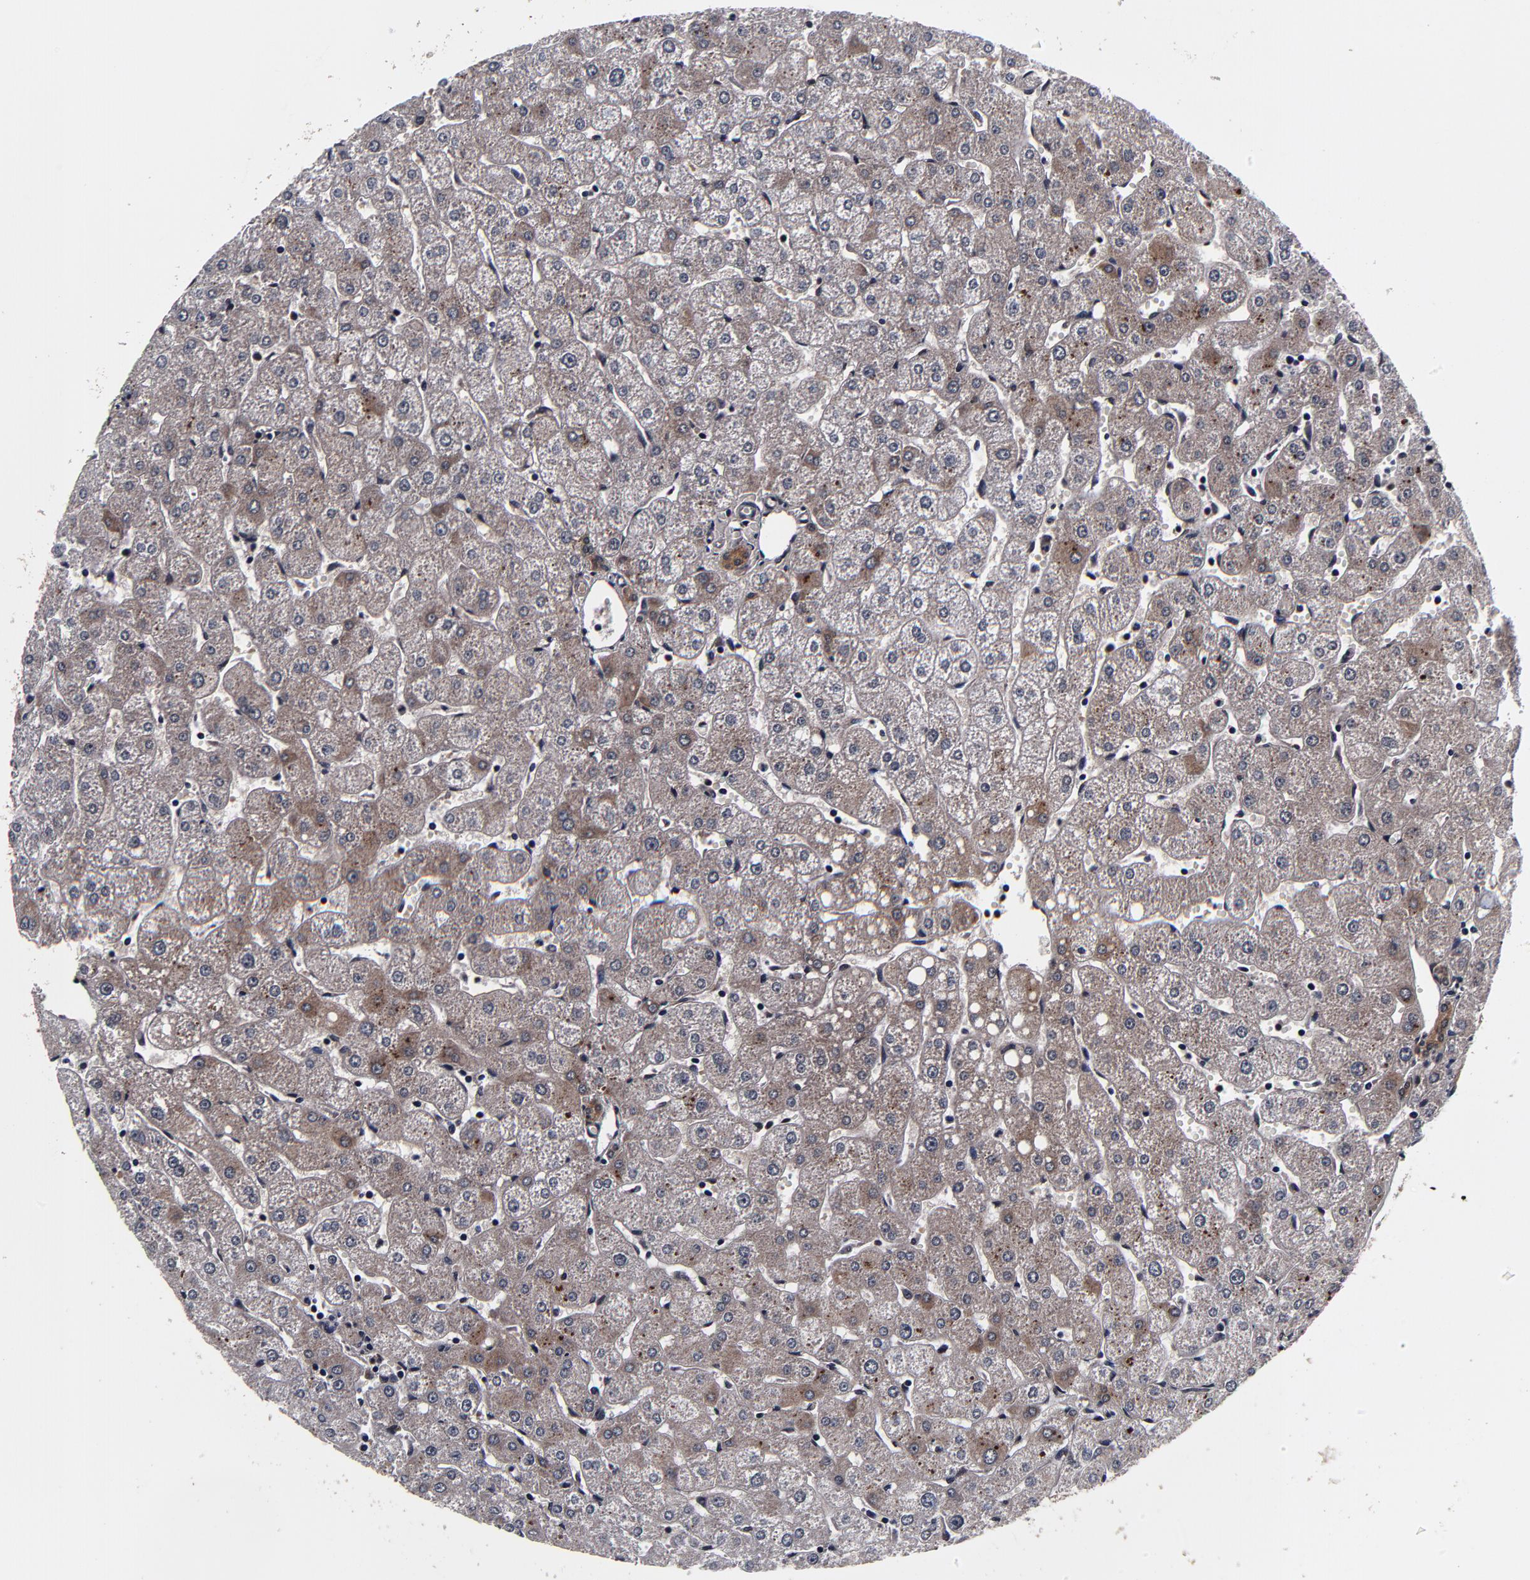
{"staining": {"intensity": "strong", "quantity": ">75%", "location": "cytoplasmic/membranous"}, "tissue": "liver", "cell_type": "Cholangiocytes", "image_type": "normal", "snomed": [{"axis": "morphology", "description": "Normal tissue, NOS"}, {"axis": "topography", "description": "Liver"}], "caption": "The histopathology image demonstrates a brown stain indicating the presence of a protein in the cytoplasmic/membranous of cholangiocytes in liver. (DAB IHC, brown staining for protein, blue staining for nuclei).", "gene": "MMP15", "patient": {"sex": "male", "age": 67}}